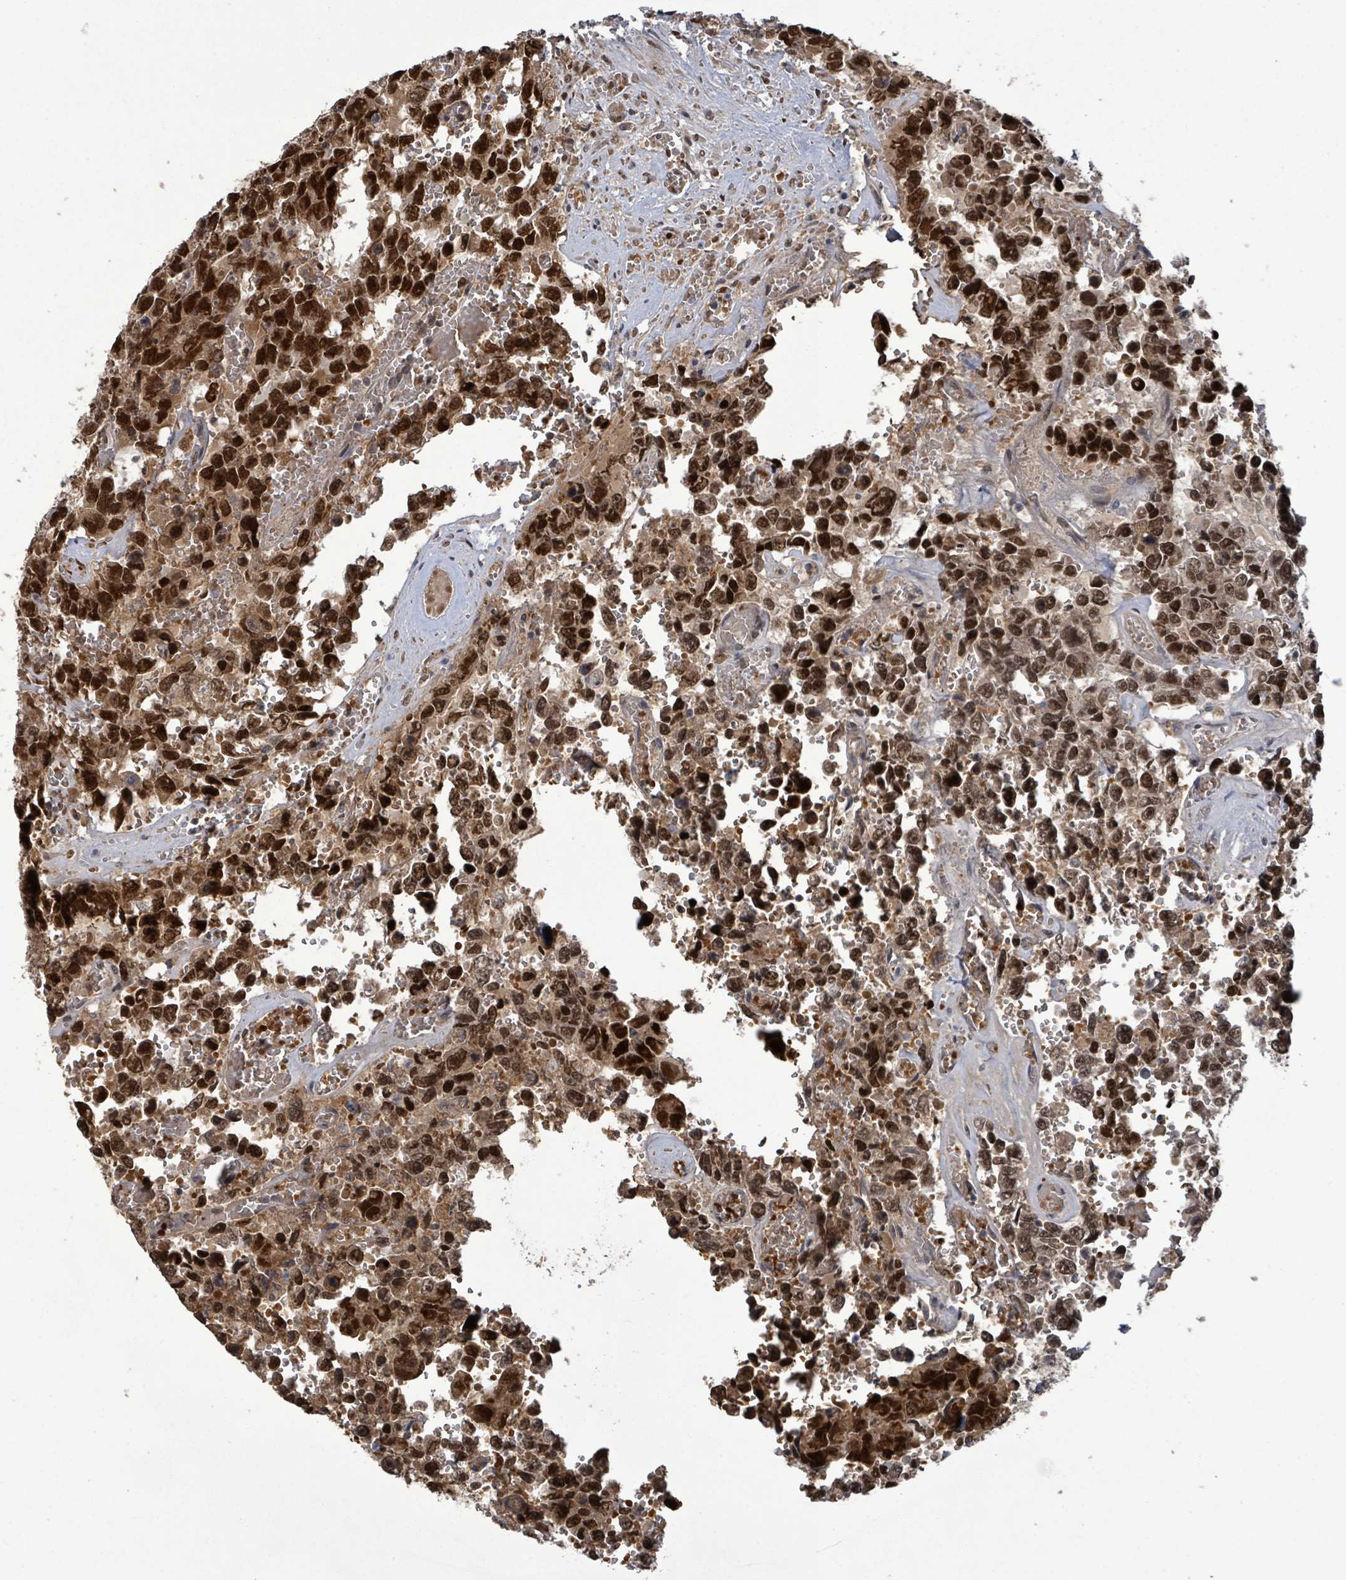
{"staining": {"intensity": "strong", "quantity": ">75%", "location": "nuclear"}, "tissue": "testis cancer", "cell_type": "Tumor cells", "image_type": "cancer", "snomed": [{"axis": "morphology", "description": "Normal tissue, NOS"}, {"axis": "morphology", "description": "Carcinoma, Embryonal, NOS"}, {"axis": "topography", "description": "Testis"}, {"axis": "topography", "description": "Epididymis"}], "caption": "A histopathology image of testis cancer stained for a protein shows strong nuclear brown staining in tumor cells.", "gene": "PATZ1", "patient": {"sex": "male", "age": 25}}